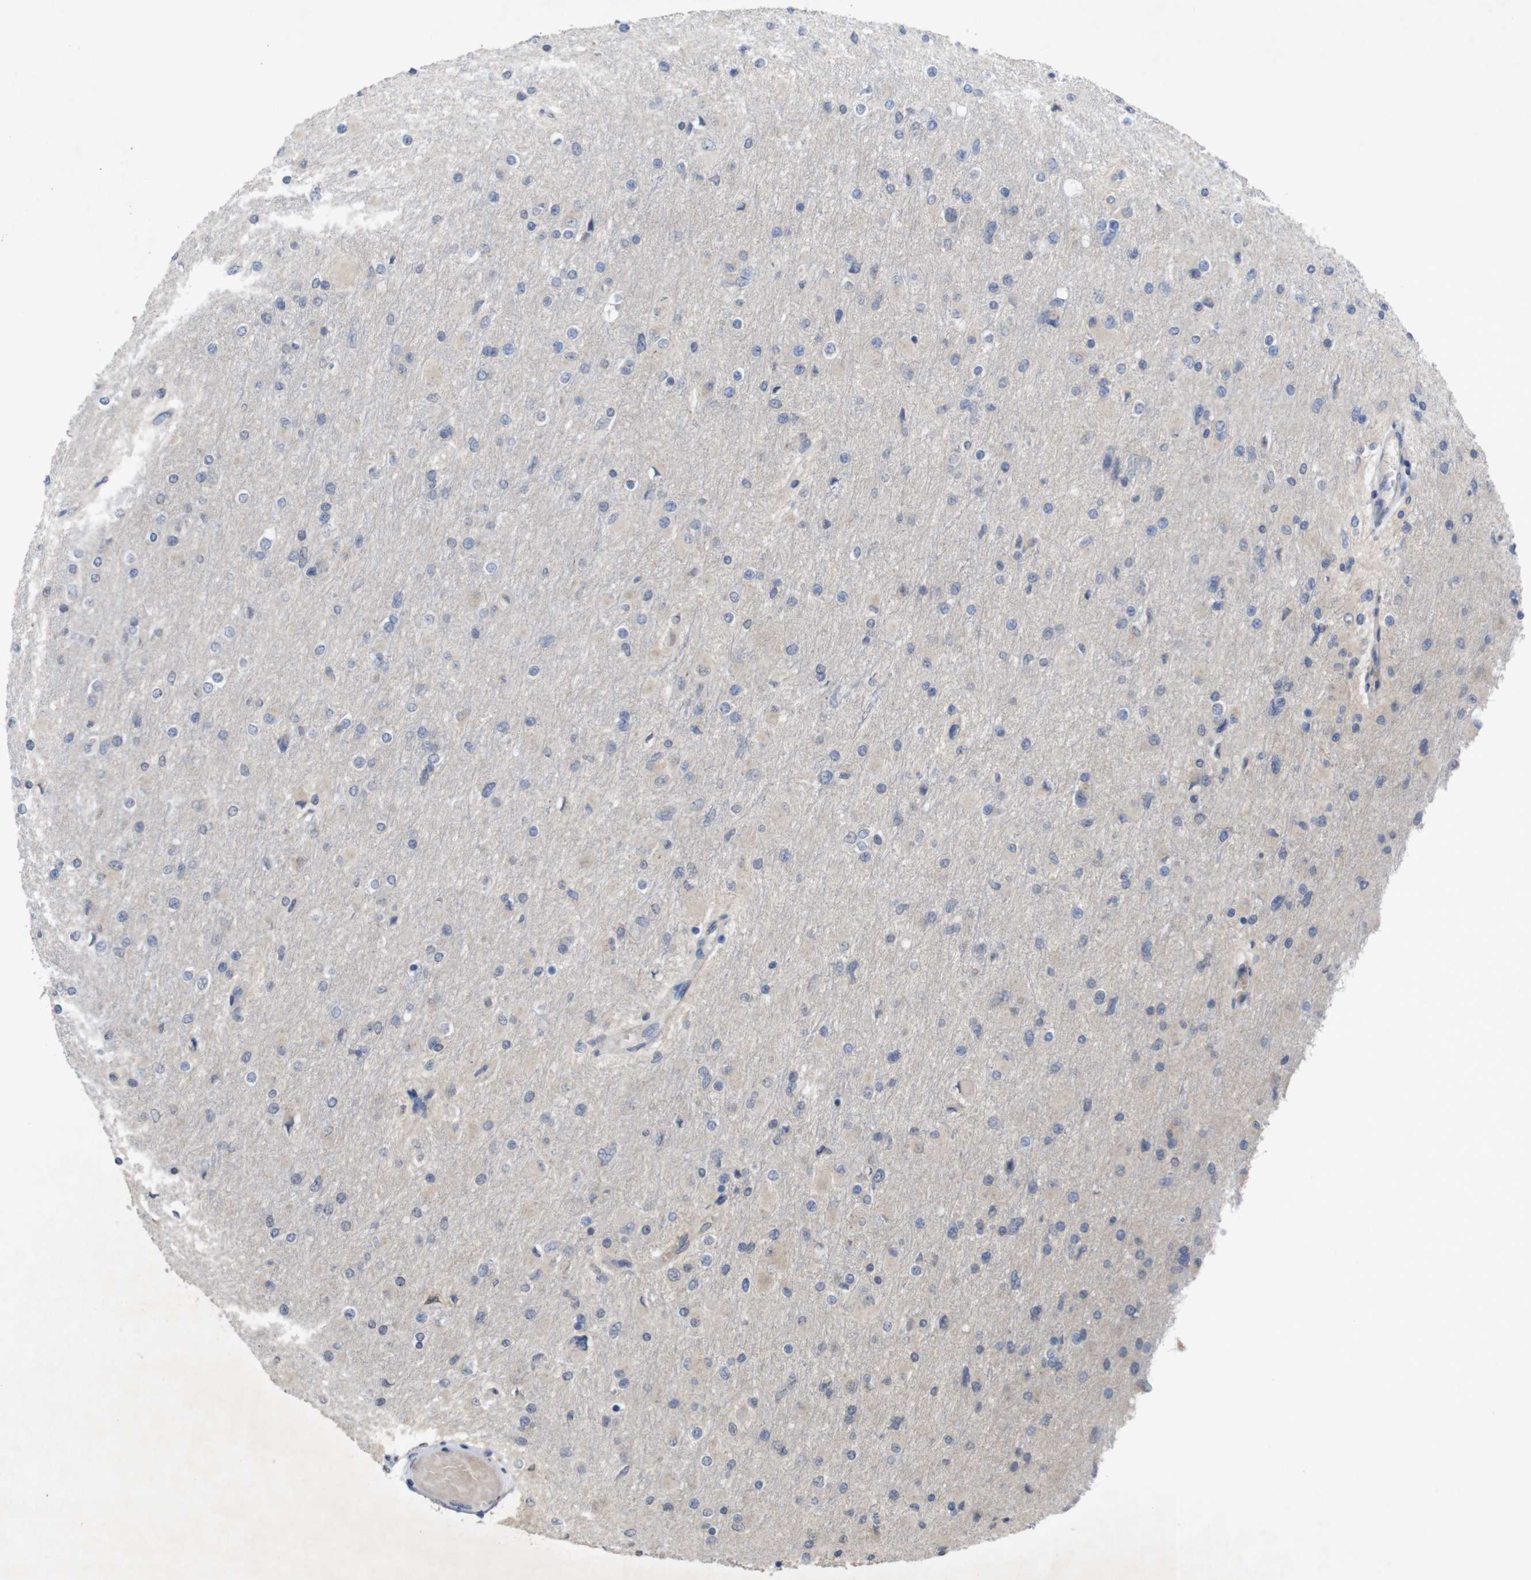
{"staining": {"intensity": "weak", "quantity": "<25%", "location": "cytoplasmic/membranous"}, "tissue": "glioma", "cell_type": "Tumor cells", "image_type": "cancer", "snomed": [{"axis": "morphology", "description": "Glioma, malignant, High grade"}, {"axis": "topography", "description": "Cerebral cortex"}], "caption": "Histopathology image shows no protein positivity in tumor cells of malignant glioma (high-grade) tissue.", "gene": "BCAR3", "patient": {"sex": "female", "age": 36}}